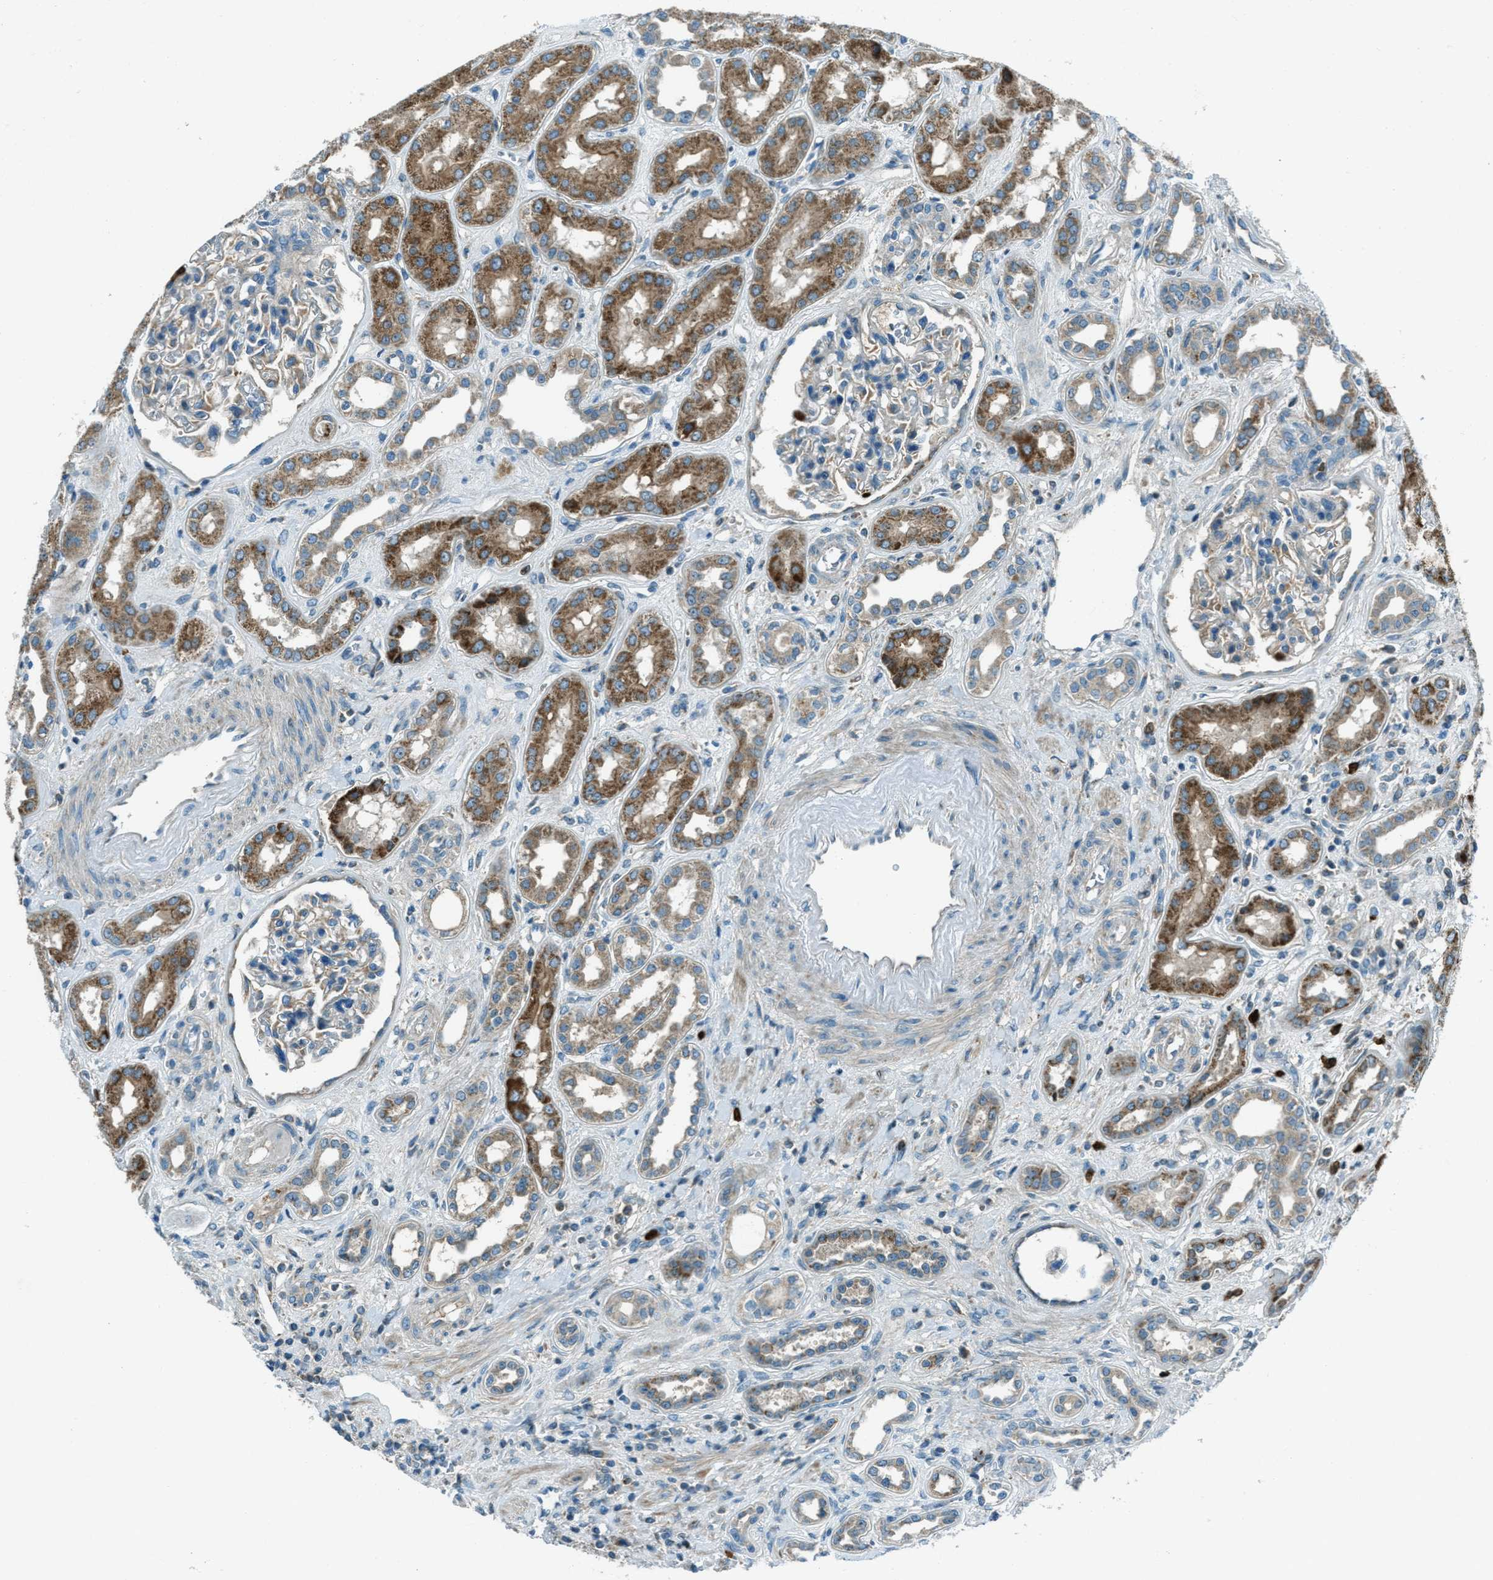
{"staining": {"intensity": "moderate", "quantity": "<25%", "location": "cytoplasmic/membranous"}, "tissue": "kidney", "cell_type": "Cells in glomeruli", "image_type": "normal", "snomed": [{"axis": "morphology", "description": "Normal tissue, NOS"}, {"axis": "topography", "description": "Kidney"}], "caption": "This is a photomicrograph of IHC staining of benign kidney, which shows moderate staining in the cytoplasmic/membranous of cells in glomeruli.", "gene": "FAR1", "patient": {"sex": "male", "age": 59}}